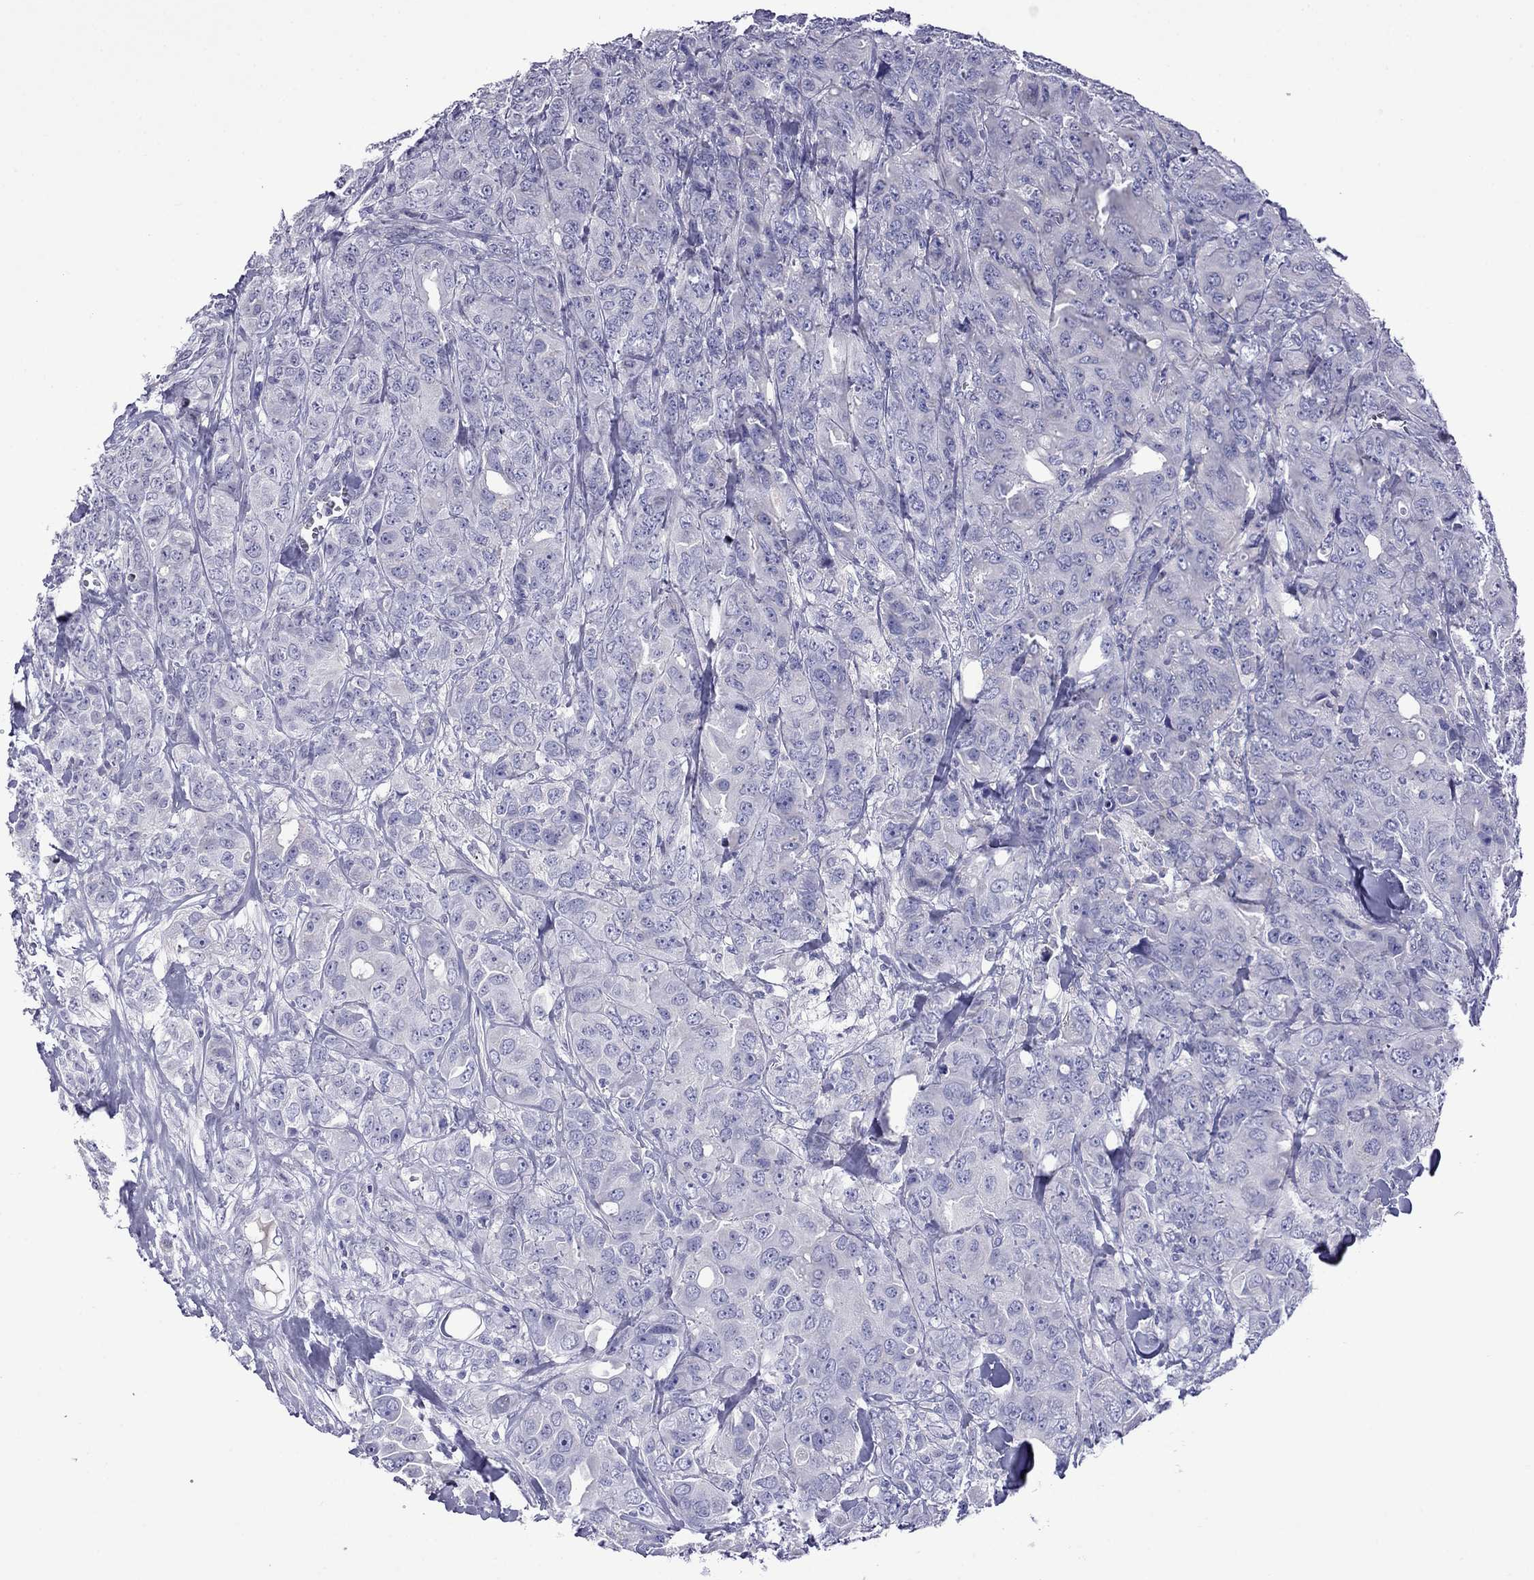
{"staining": {"intensity": "negative", "quantity": "none", "location": "none"}, "tissue": "breast cancer", "cell_type": "Tumor cells", "image_type": "cancer", "snomed": [{"axis": "morphology", "description": "Duct carcinoma"}, {"axis": "topography", "description": "Breast"}], "caption": "DAB (3,3'-diaminobenzidine) immunohistochemical staining of human breast intraductal carcinoma exhibits no significant staining in tumor cells.", "gene": "STAR", "patient": {"sex": "female", "age": 43}}